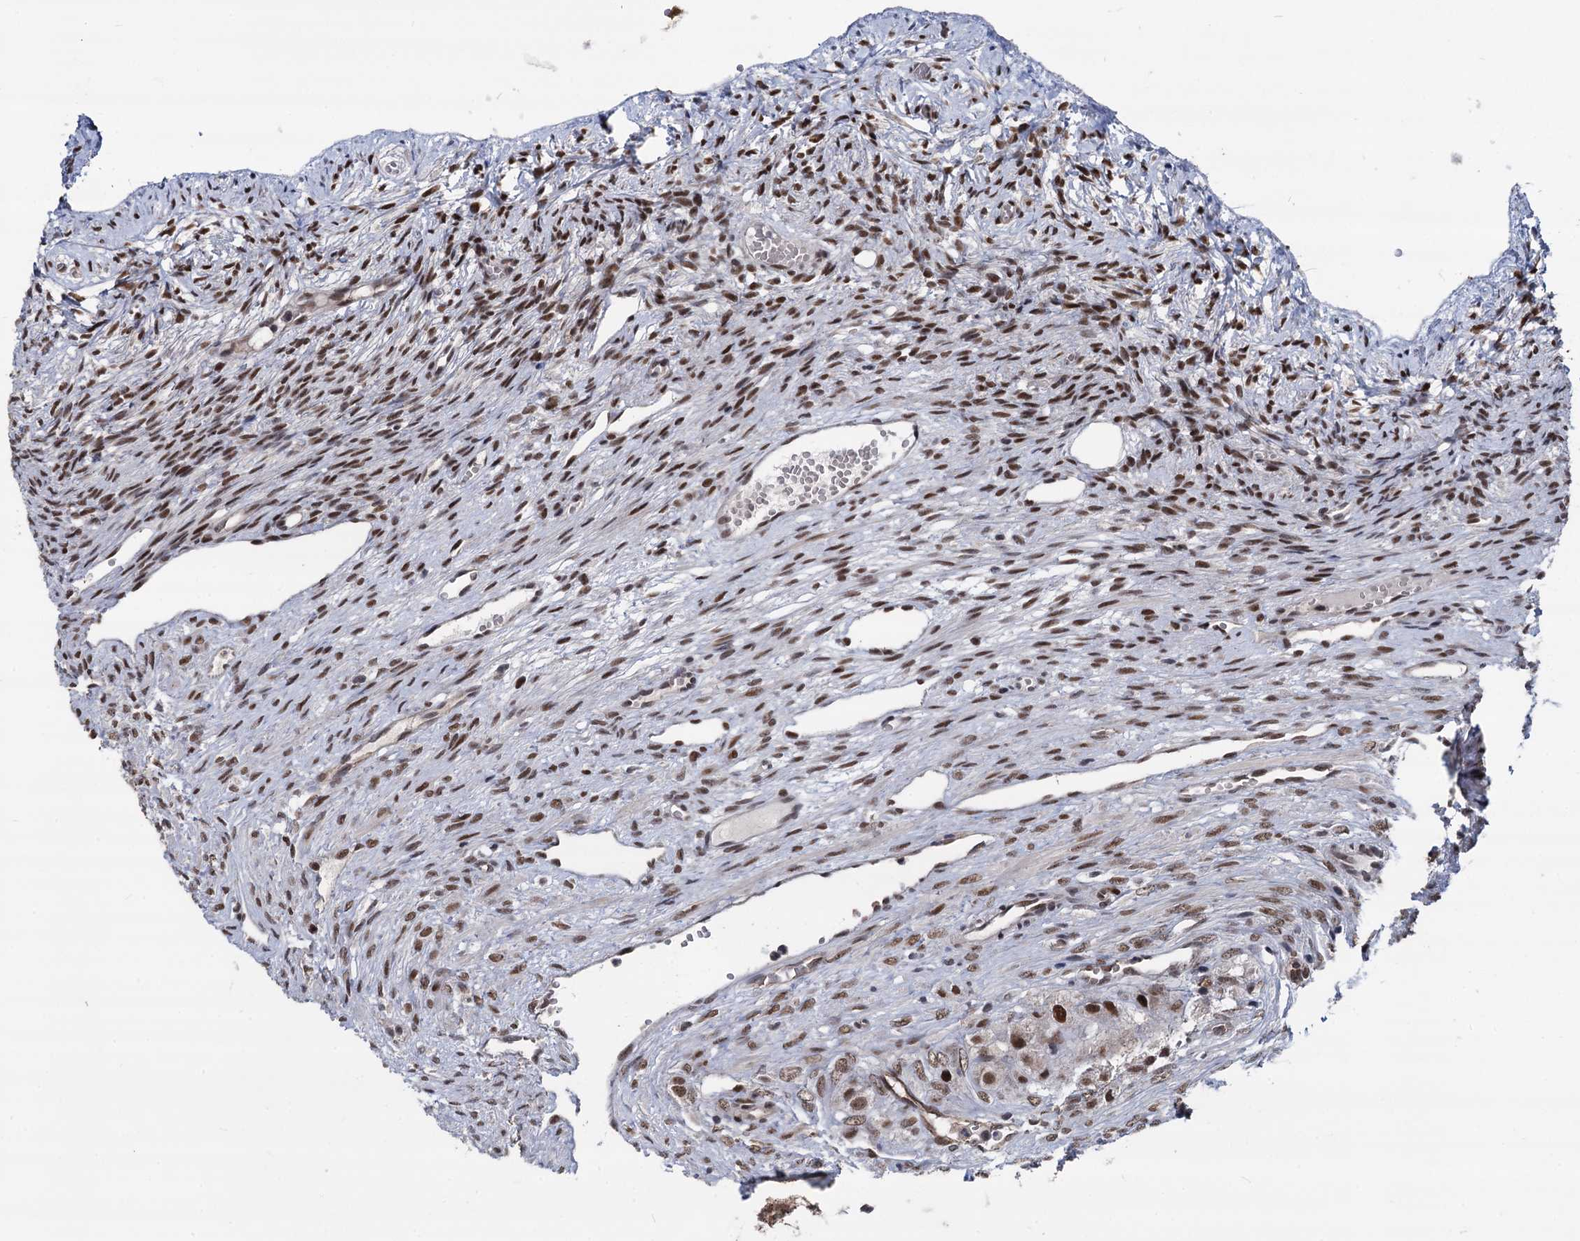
{"staining": {"intensity": "moderate", "quantity": ">75%", "location": "nuclear"}, "tissue": "ovary", "cell_type": "Ovarian stroma cells", "image_type": "normal", "snomed": [{"axis": "morphology", "description": "Normal tissue, NOS"}, {"axis": "topography", "description": "Ovary"}], "caption": "Immunohistochemical staining of unremarkable human ovary exhibits >75% levels of moderate nuclear protein positivity in about >75% of ovarian stroma cells.", "gene": "GALNT11", "patient": {"sex": "female", "age": 51}}